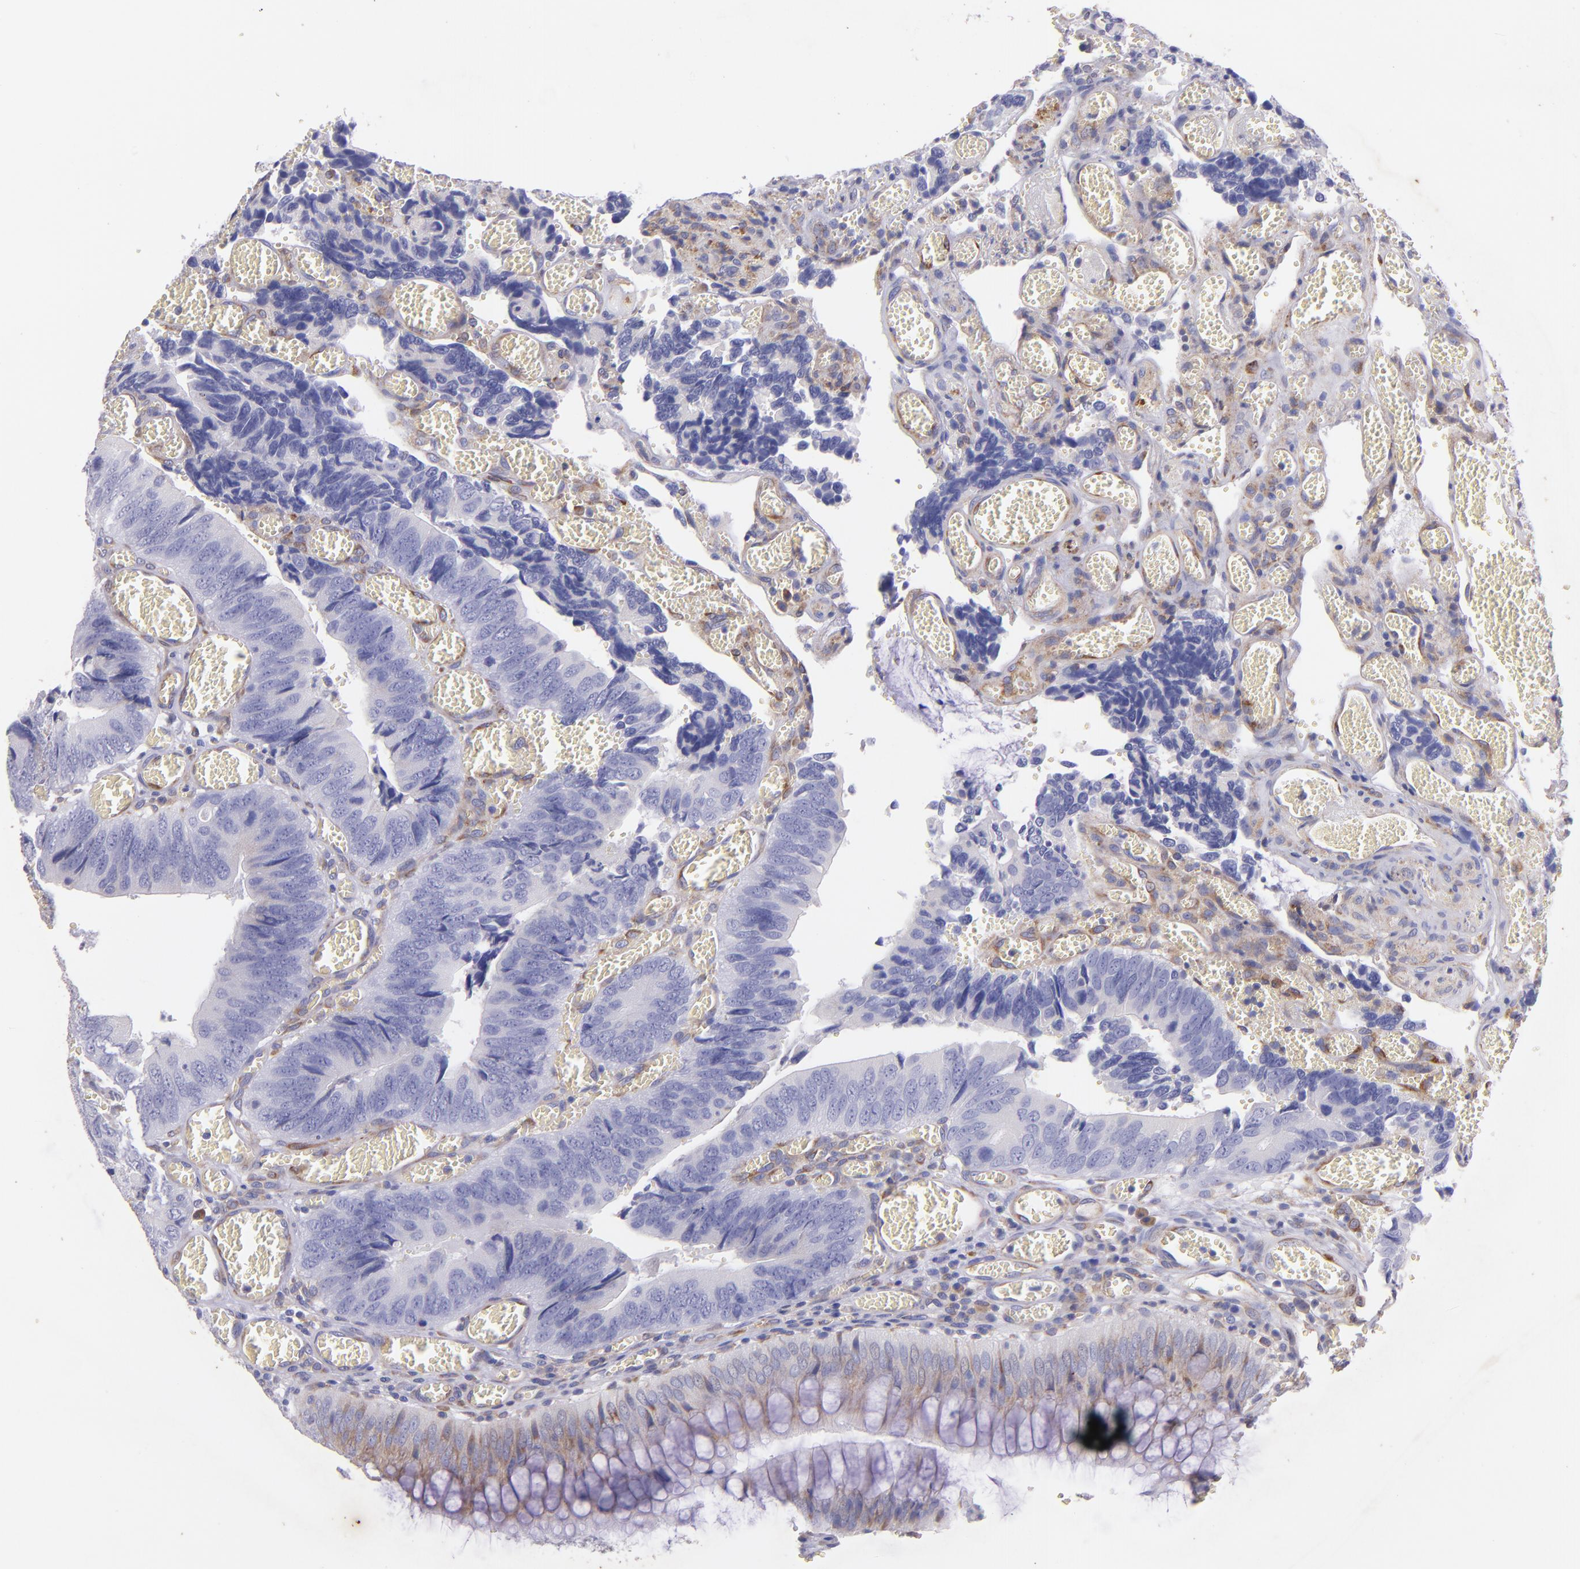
{"staining": {"intensity": "negative", "quantity": "none", "location": "none"}, "tissue": "colorectal cancer", "cell_type": "Tumor cells", "image_type": "cancer", "snomed": [{"axis": "morphology", "description": "Adenocarcinoma, NOS"}, {"axis": "topography", "description": "Colon"}], "caption": "Immunohistochemistry micrograph of neoplastic tissue: adenocarcinoma (colorectal) stained with DAB (3,3'-diaminobenzidine) demonstrates no significant protein expression in tumor cells.", "gene": "RET", "patient": {"sex": "male", "age": 72}}